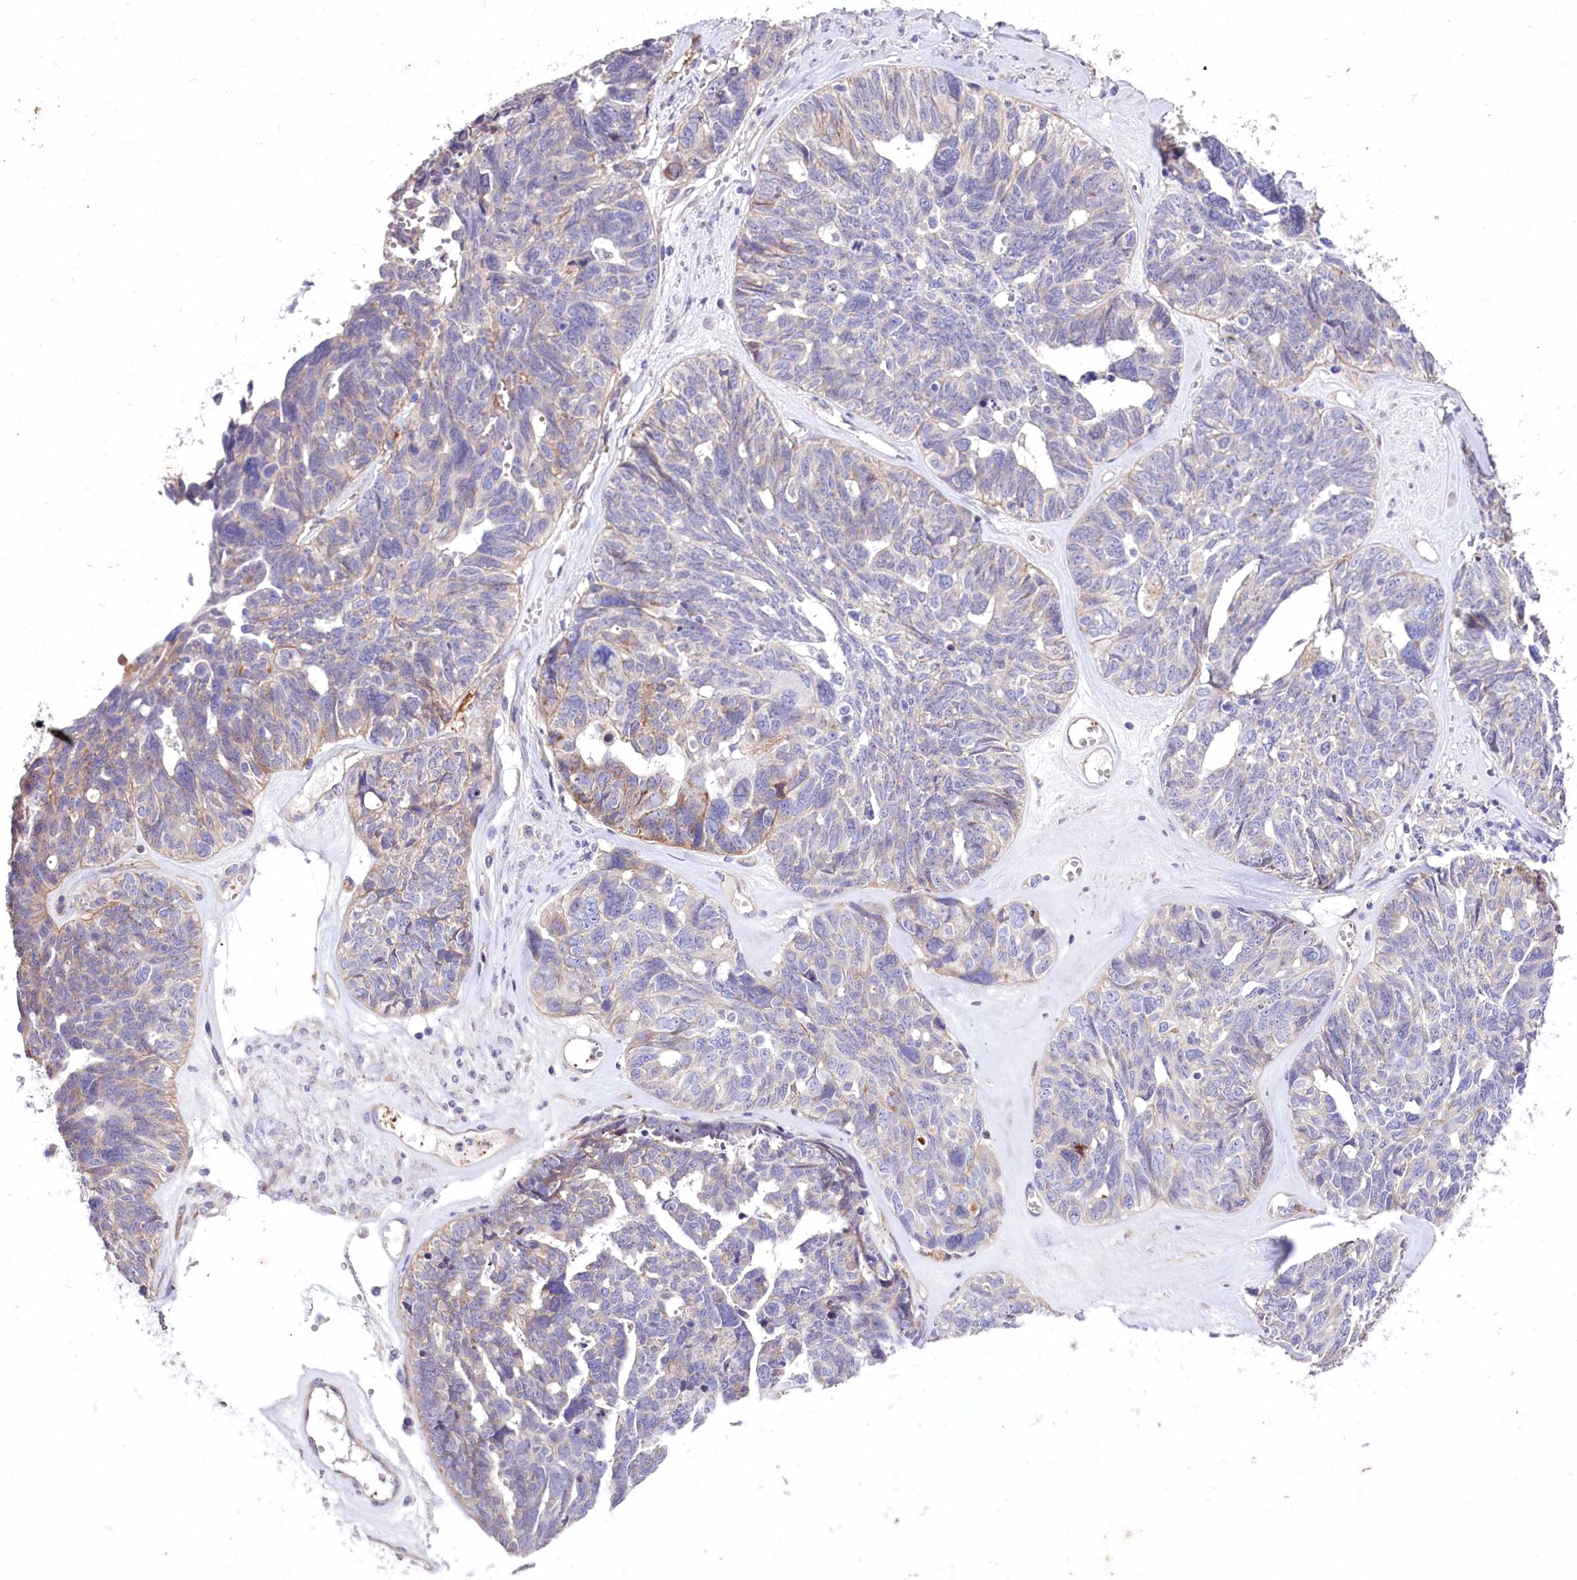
{"staining": {"intensity": "weak", "quantity": "25%-75%", "location": "cytoplasmic/membranous"}, "tissue": "ovarian cancer", "cell_type": "Tumor cells", "image_type": "cancer", "snomed": [{"axis": "morphology", "description": "Cystadenocarcinoma, serous, NOS"}, {"axis": "topography", "description": "Ovary"}], "caption": "Serous cystadenocarcinoma (ovarian) stained with immunohistochemistry (IHC) displays weak cytoplasmic/membranous staining in approximately 25%-75% of tumor cells. Immunohistochemistry stains the protein in brown and the nuclei are stained blue.", "gene": "RDH16", "patient": {"sex": "female", "age": 79}}